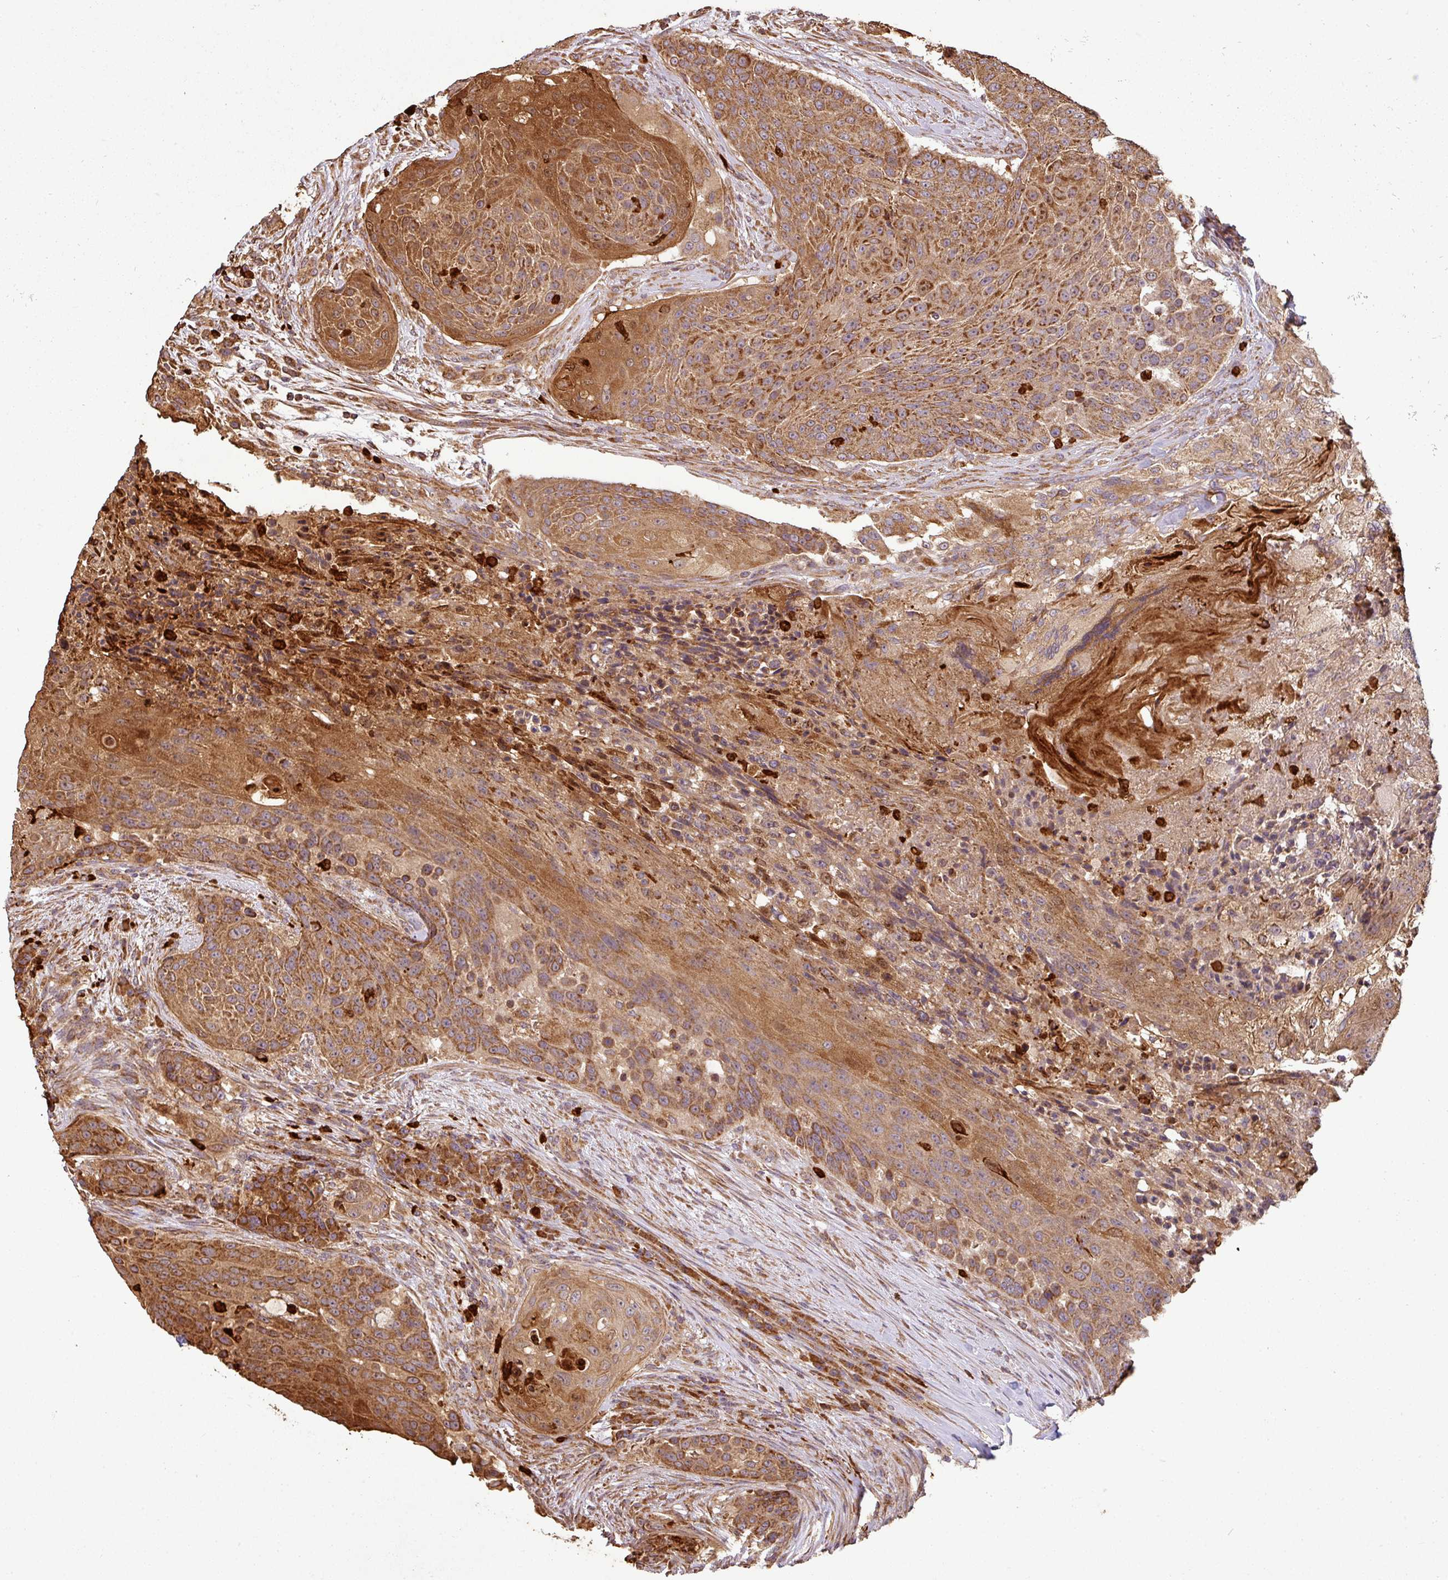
{"staining": {"intensity": "strong", "quantity": ">75%", "location": "cytoplasmic/membranous"}, "tissue": "urothelial cancer", "cell_type": "Tumor cells", "image_type": "cancer", "snomed": [{"axis": "morphology", "description": "Urothelial carcinoma, High grade"}, {"axis": "topography", "description": "Urinary bladder"}], "caption": "High-grade urothelial carcinoma stained for a protein shows strong cytoplasmic/membranous positivity in tumor cells.", "gene": "PLEKHM1", "patient": {"sex": "female", "age": 63}}